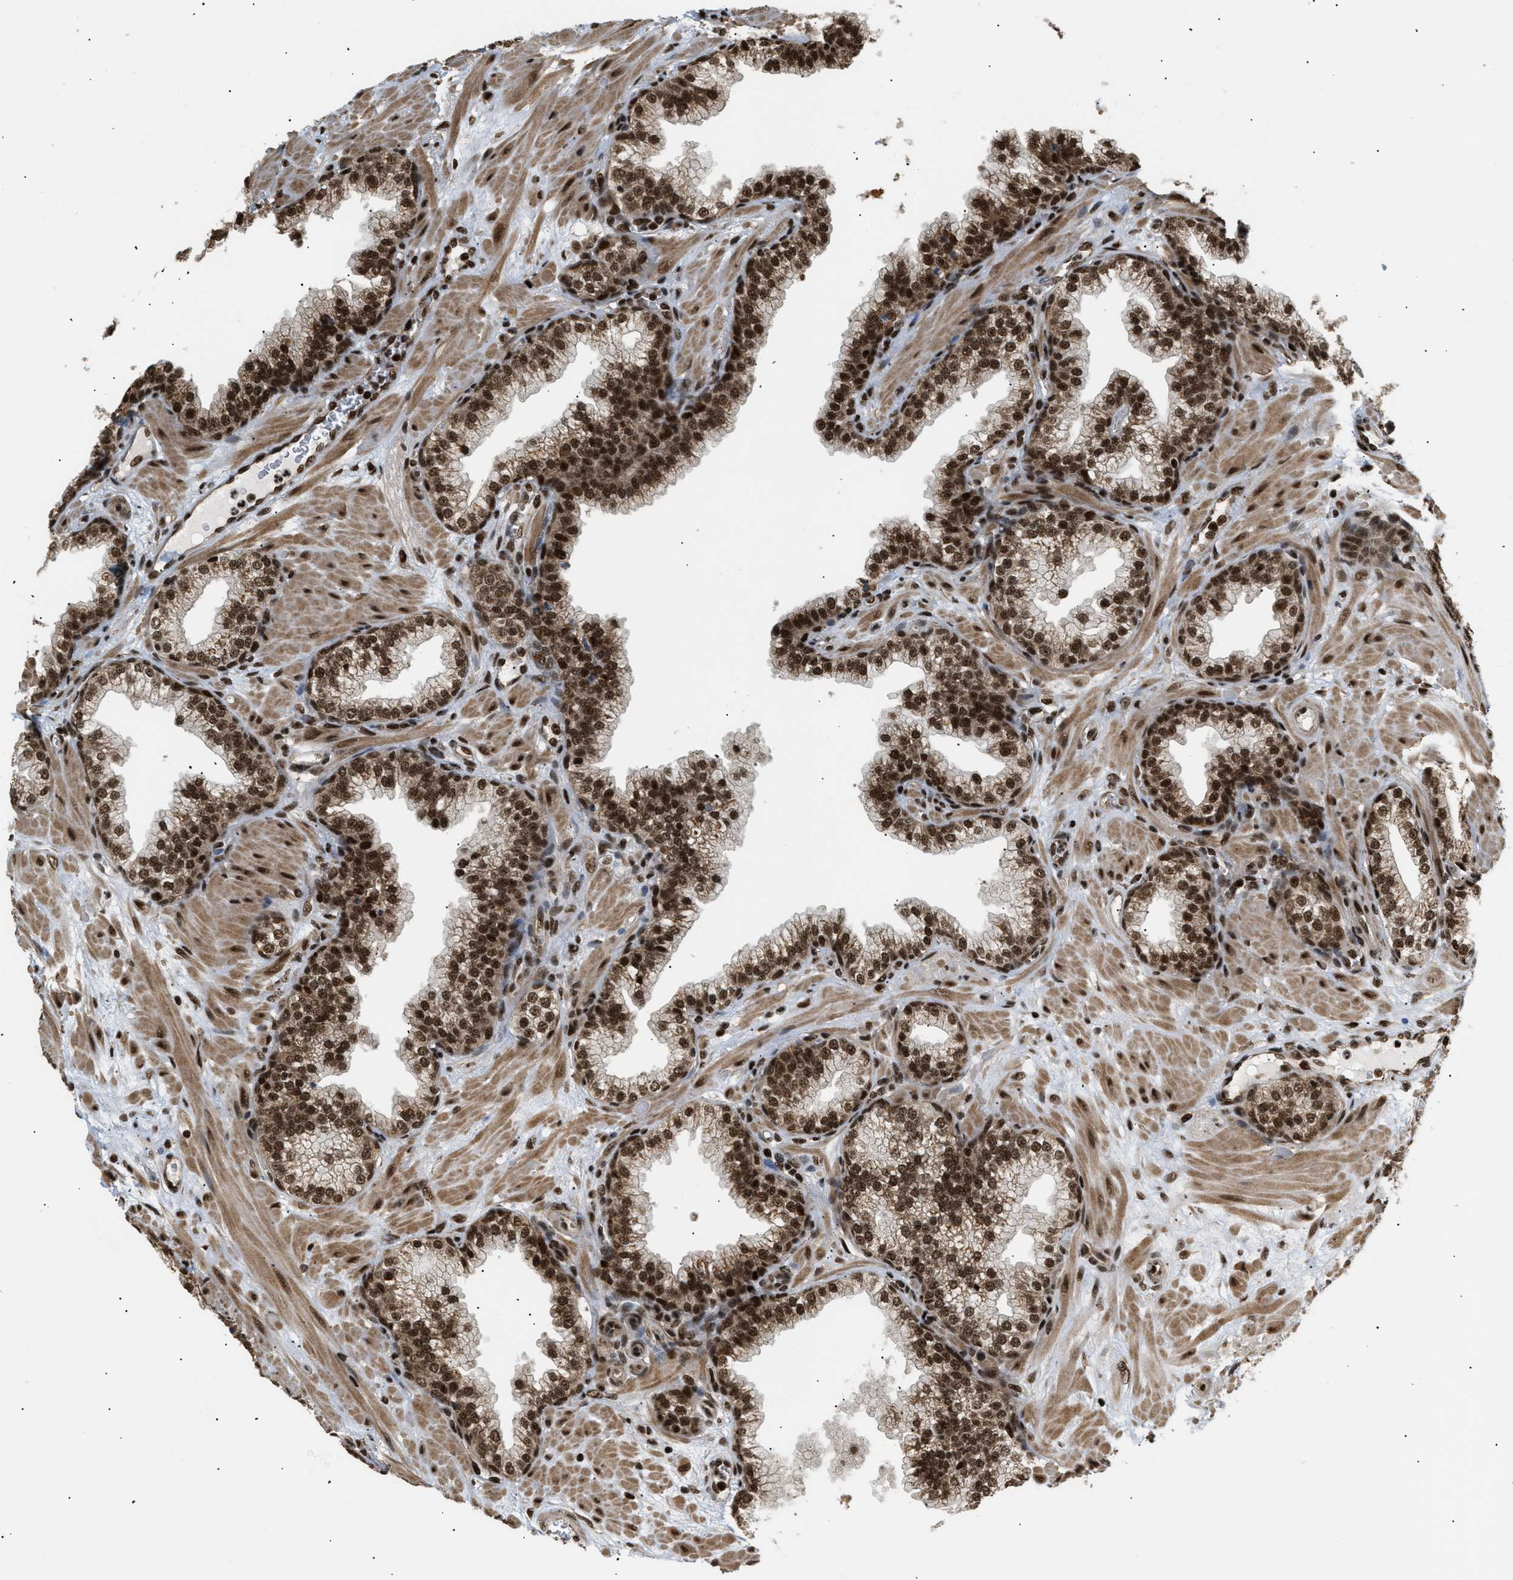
{"staining": {"intensity": "strong", "quantity": ">75%", "location": "nuclear"}, "tissue": "prostate", "cell_type": "Glandular cells", "image_type": "normal", "snomed": [{"axis": "morphology", "description": "Normal tissue, NOS"}, {"axis": "morphology", "description": "Urothelial carcinoma, Low grade"}, {"axis": "topography", "description": "Urinary bladder"}, {"axis": "topography", "description": "Prostate"}], "caption": "Benign prostate demonstrates strong nuclear expression in about >75% of glandular cells, visualized by immunohistochemistry.", "gene": "RBM5", "patient": {"sex": "male", "age": 60}}